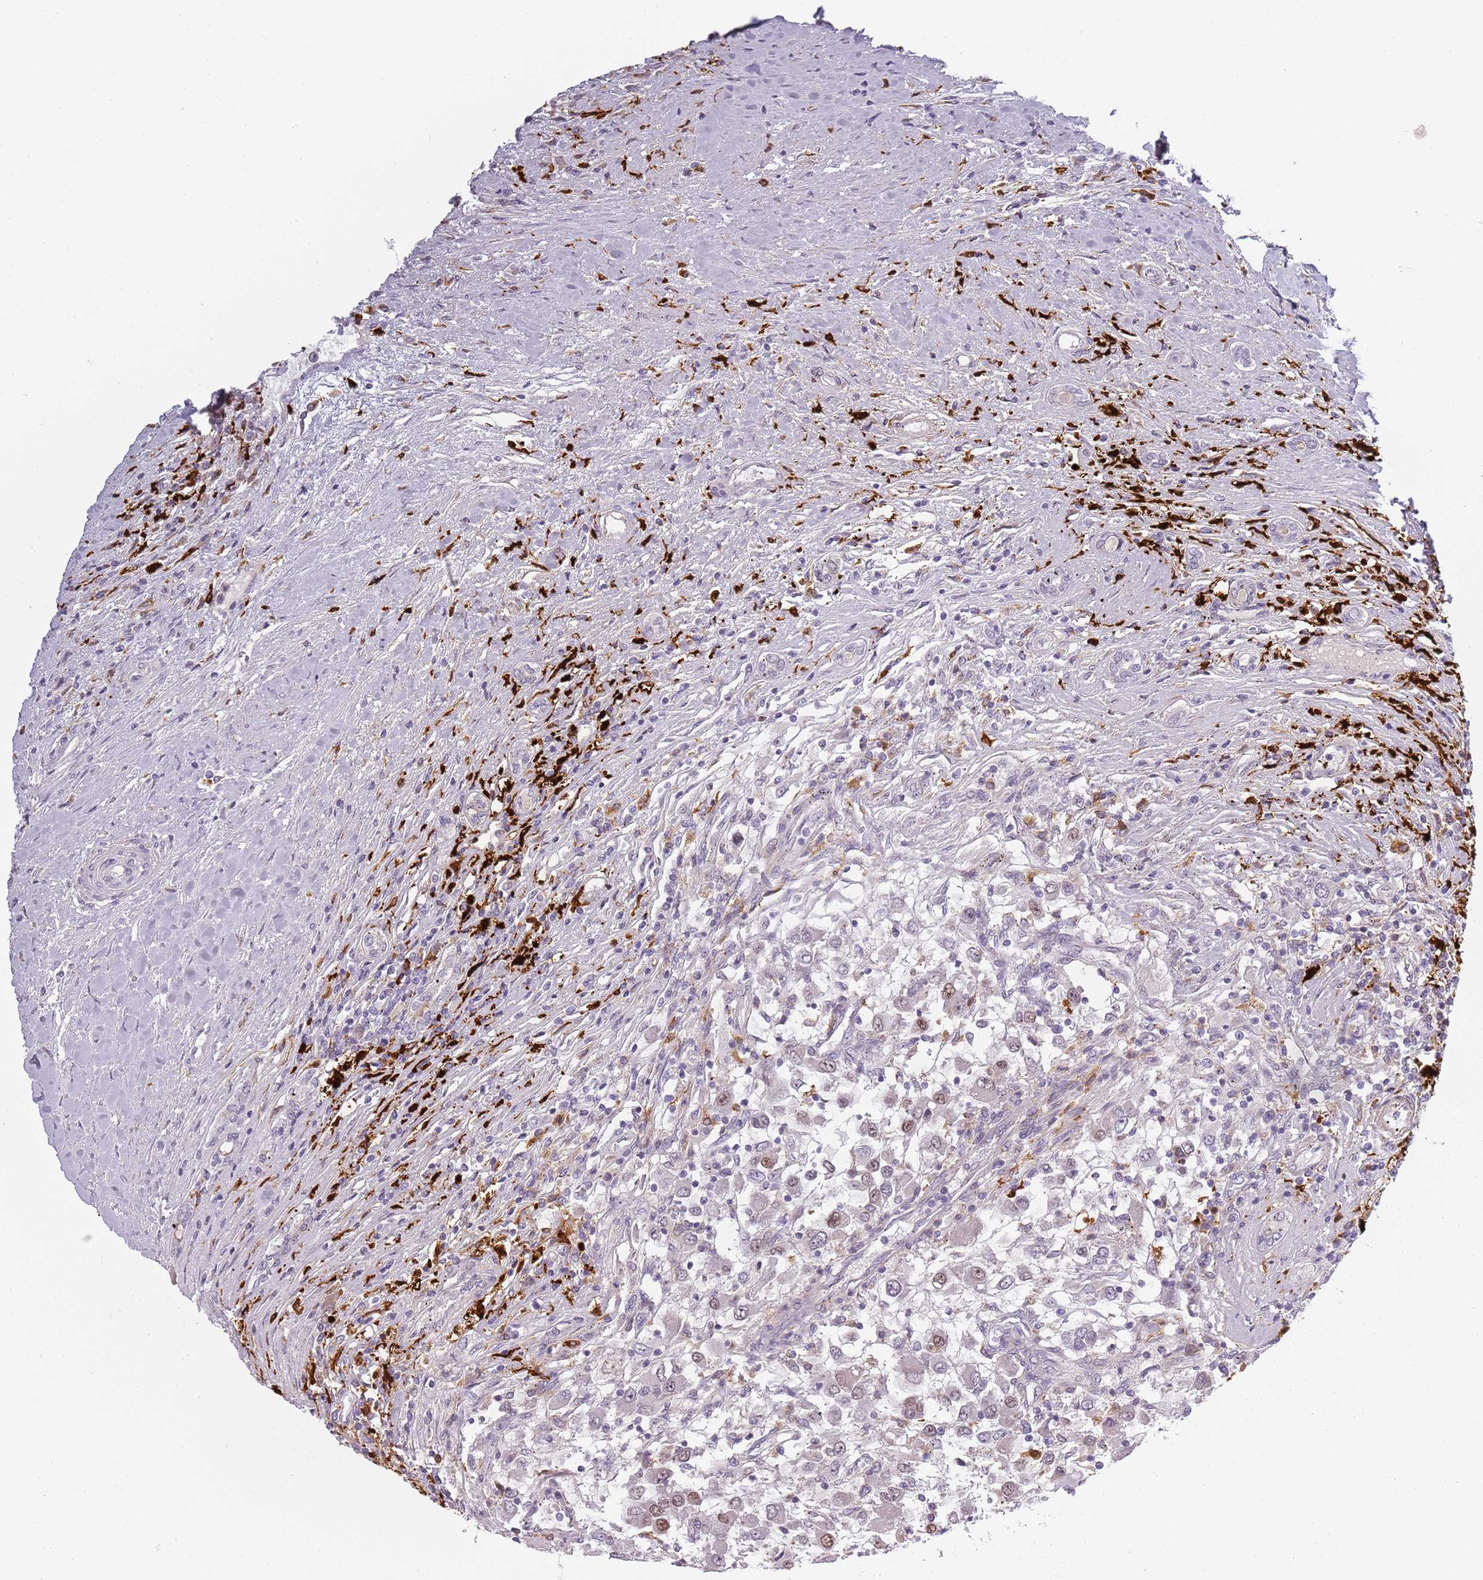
{"staining": {"intensity": "weak", "quantity": "<25%", "location": "nuclear"}, "tissue": "renal cancer", "cell_type": "Tumor cells", "image_type": "cancer", "snomed": [{"axis": "morphology", "description": "Adenocarcinoma, NOS"}, {"axis": "topography", "description": "Kidney"}], "caption": "Tumor cells are negative for brown protein staining in adenocarcinoma (renal).", "gene": "CC2D2B", "patient": {"sex": "female", "age": 67}}